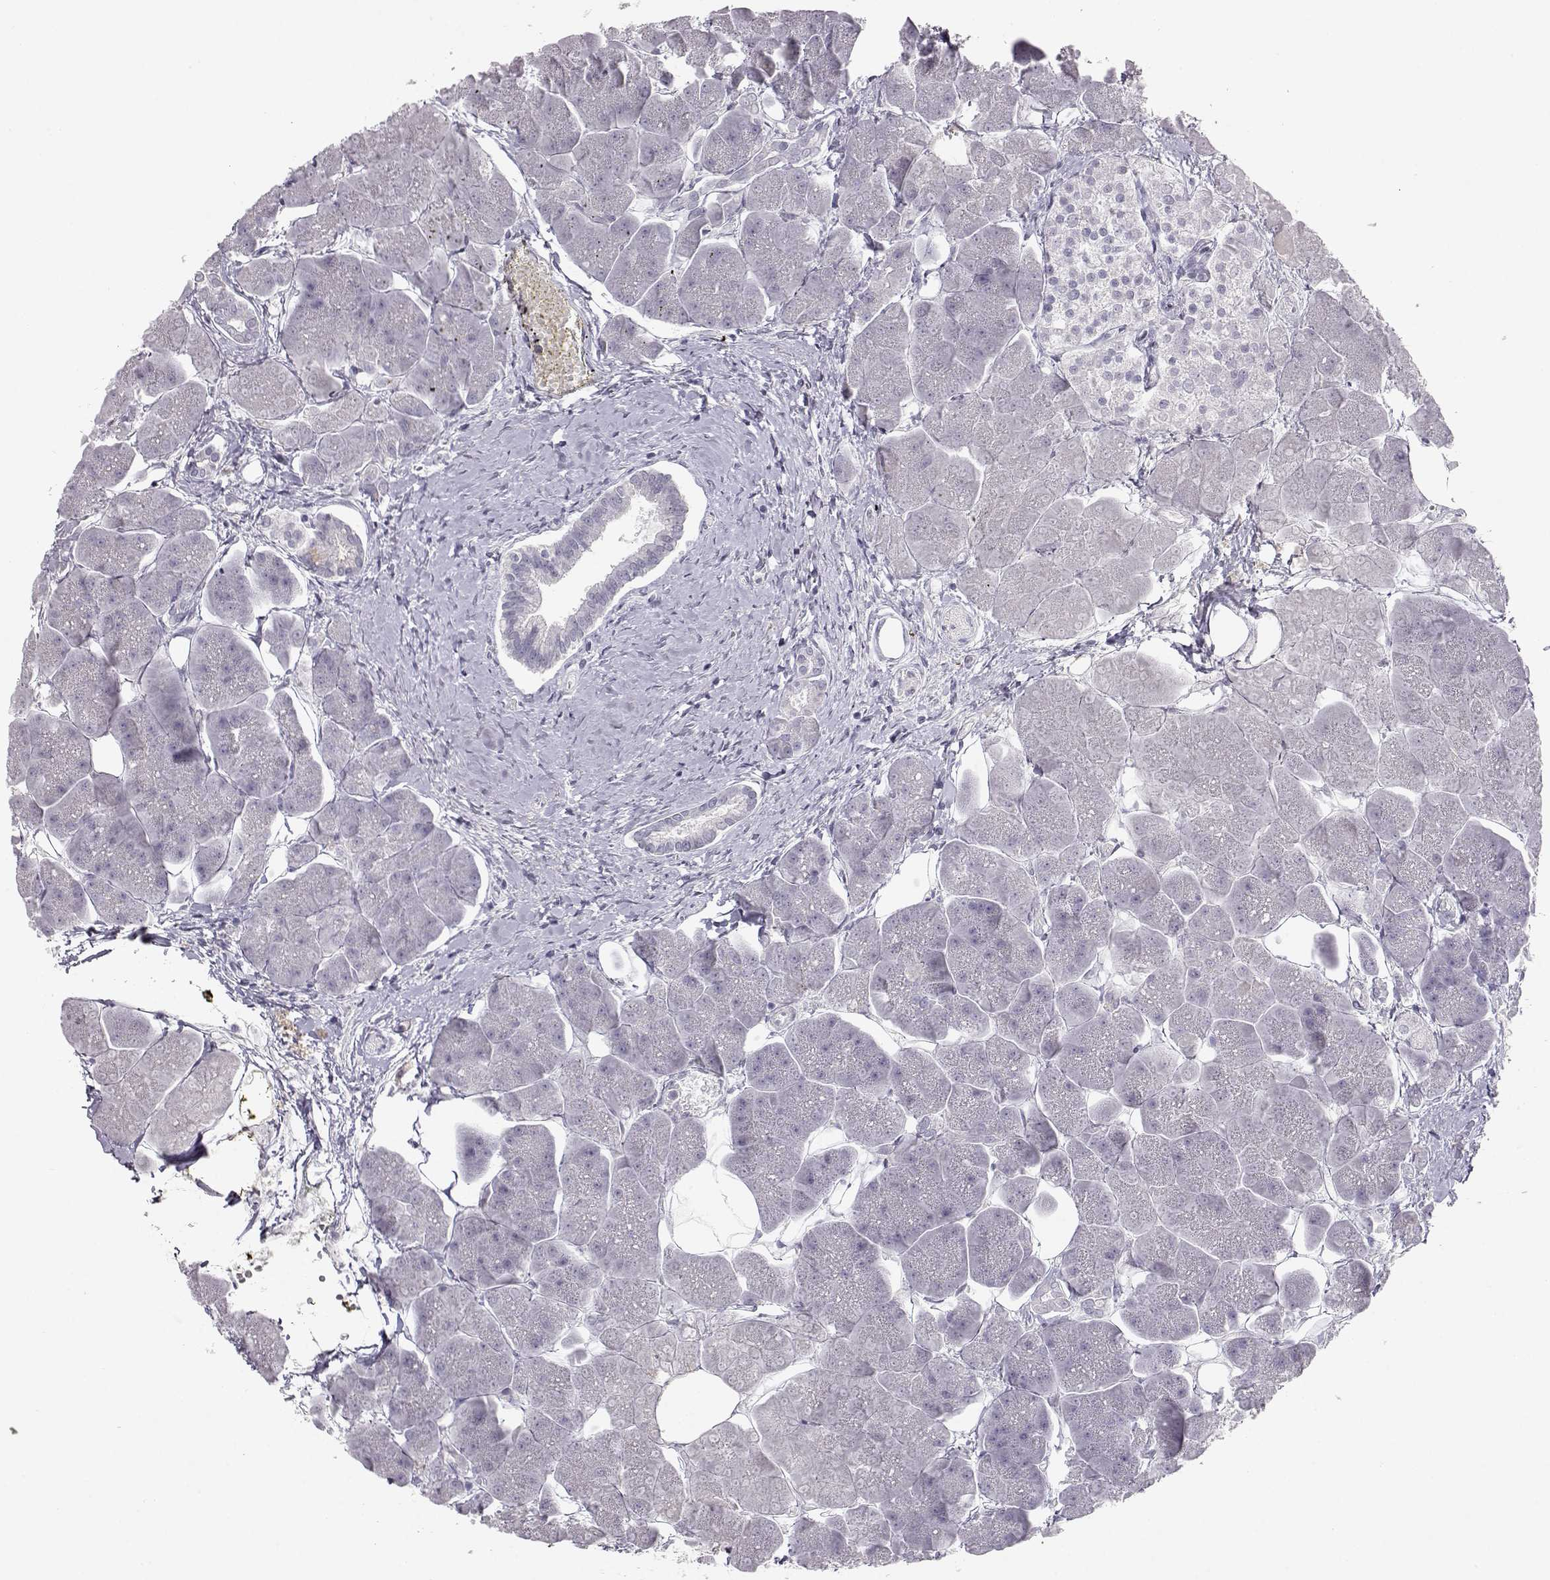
{"staining": {"intensity": "negative", "quantity": "none", "location": "none"}, "tissue": "pancreas", "cell_type": "Exocrine glandular cells", "image_type": "normal", "snomed": [{"axis": "morphology", "description": "Normal tissue, NOS"}, {"axis": "topography", "description": "Adipose tissue"}, {"axis": "topography", "description": "Pancreas"}, {"axis": "topography", "description": "Peripheral nerve tissue"}], "caption": "Immunohistochemical staining of normal human pancreas exhibits no significant positivity in exocrine glandular cells. (Stains: DAB immunohistochemistry (IHC) with hematoxylin counter stain, Microscopy: brightfield microscopy at high magnification).", "gene": "MYCBPAP", "patient": {"sex": "female", "age": 58}}